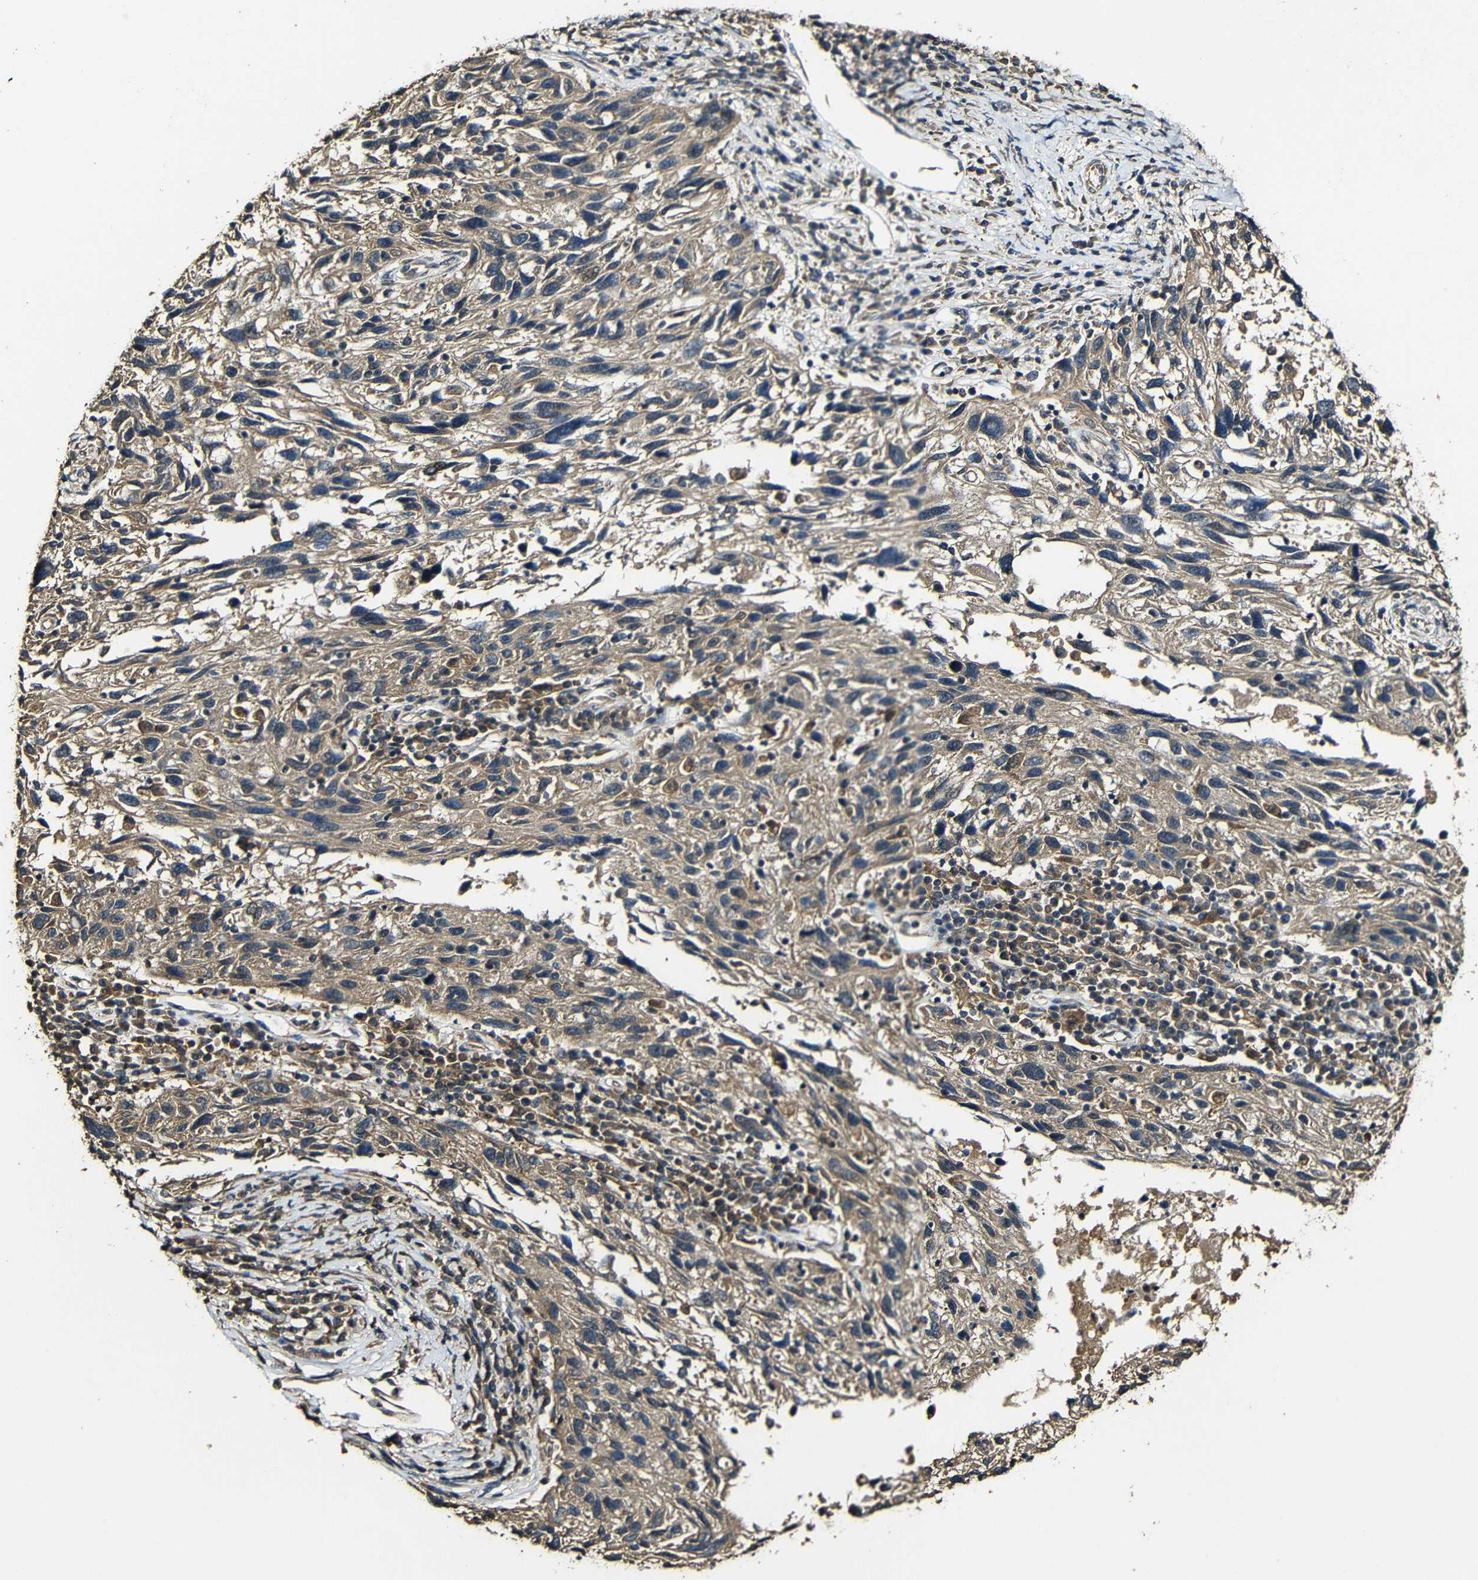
{"staining": {"intensity": "moderate", "quantity": ">75%", "location": "cytoplasmic/membranous"}, "tissue": "melanoma", "cell_type": "Tumor cells", "image_type": "cancer", "snomed": [{"axis": "morphology", "description": "Malignant melanoma, NOS"}, {"axis": "topography", "description": "Skin"}], "caption": "A histopathology image of malignant melanoma stained for a protein exhibits moderate cytoplasmic/membranous brown staining in tumor cells.", "gene": "CASP8", "patient": {"sex": "male", "age": 53}}